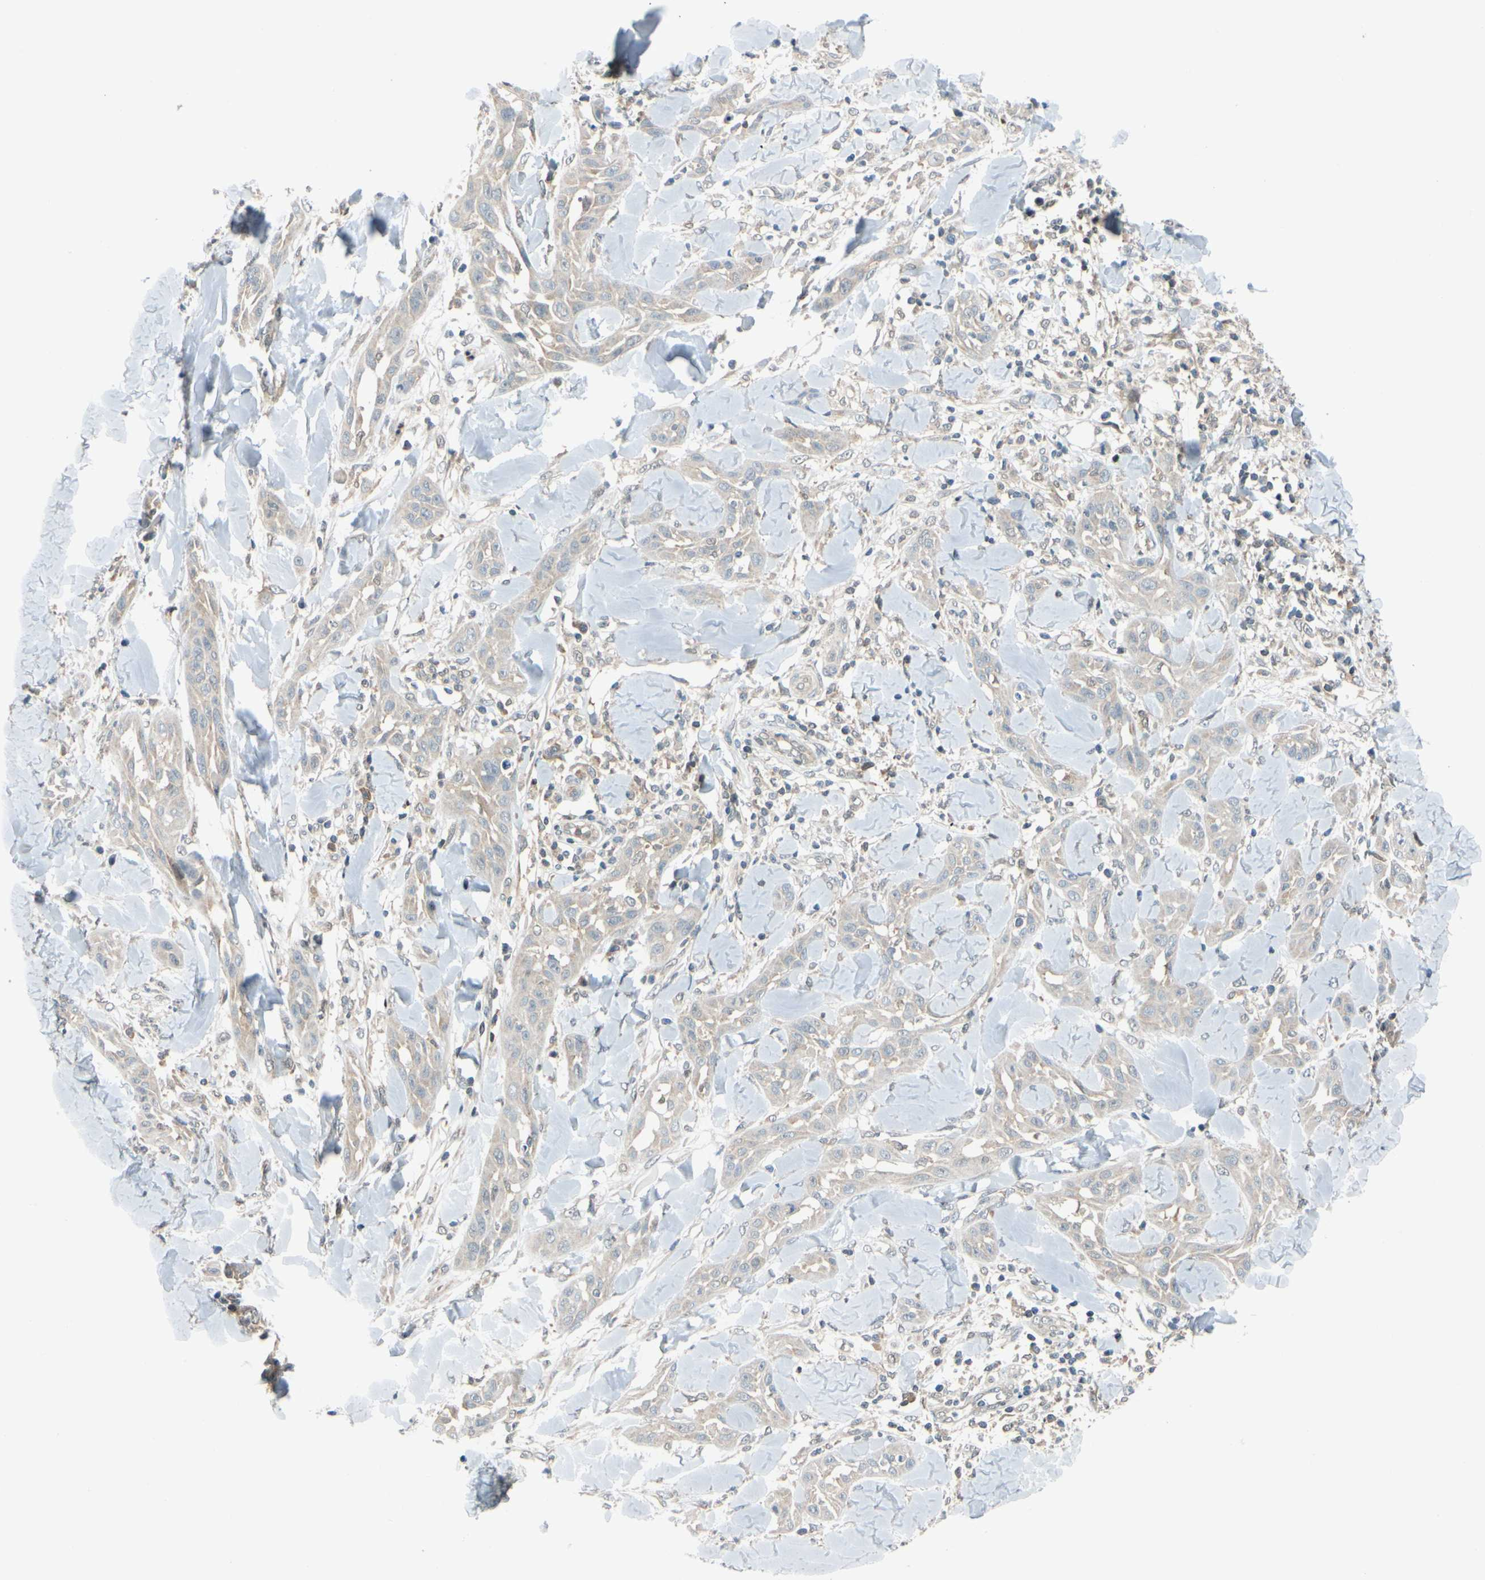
{"staining": {"intensity": "weak", "quantity": "<25%", "location": "cytoplasmic/membranous"}, "tissue": "skin cancer", "cell_type": "Tumor cells", "image_type": "cancer", "snomed": [{"axis": "morphology", "description": "Squamous cell carcinoma, NOS"}, {"axis": "topography", "description": "Skin"}], "caption": "The histopathology image exhibits no staining of tumor cells in squamous cell carcinoma (skin). (Brightfield microscopy of DAB (3,3'-diaminobenzidine) immunohistochemistry (IHC) at high magnification).", "gene": "MAPK9", "patient": {"sex": "male", "age": 24}}